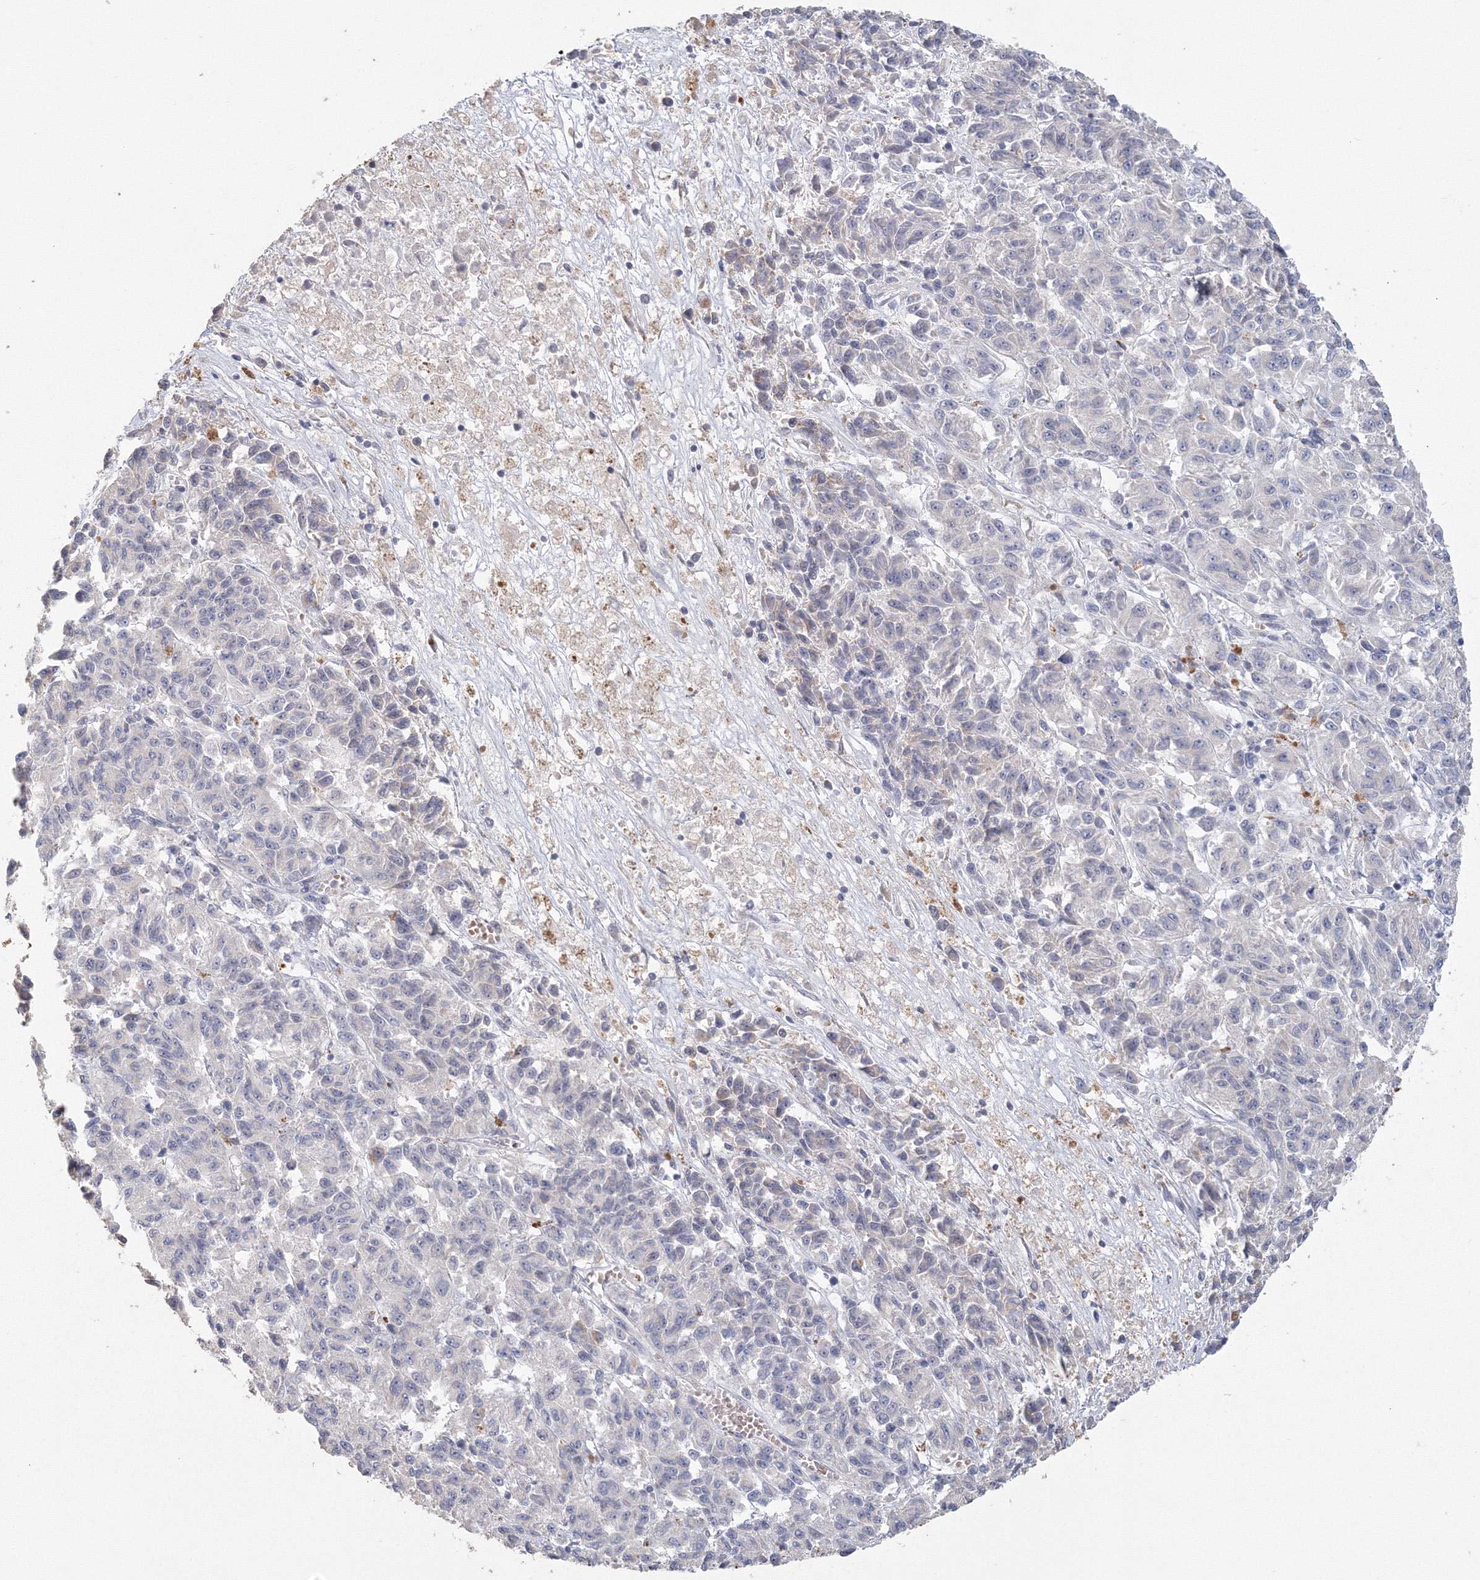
{"staining": {"intensity": "negative", "quantity": "none", "location": "none"}, "tissue": "melanoma", "cell_type": "Tumor cells", "image_type": "cancer", "snomed": [{"axis": "morphology", "description": "Malignant melanoma, Metastatic site"}, {"axis": "topography", "description": "Lung"}], "caption": "Malignant melanoma (metastatic site) was stained to show a protein in brown. There is no significant expression in tumor cells.", "gene": "TACC2", "patient": {"sex": "male", "age": 64}}